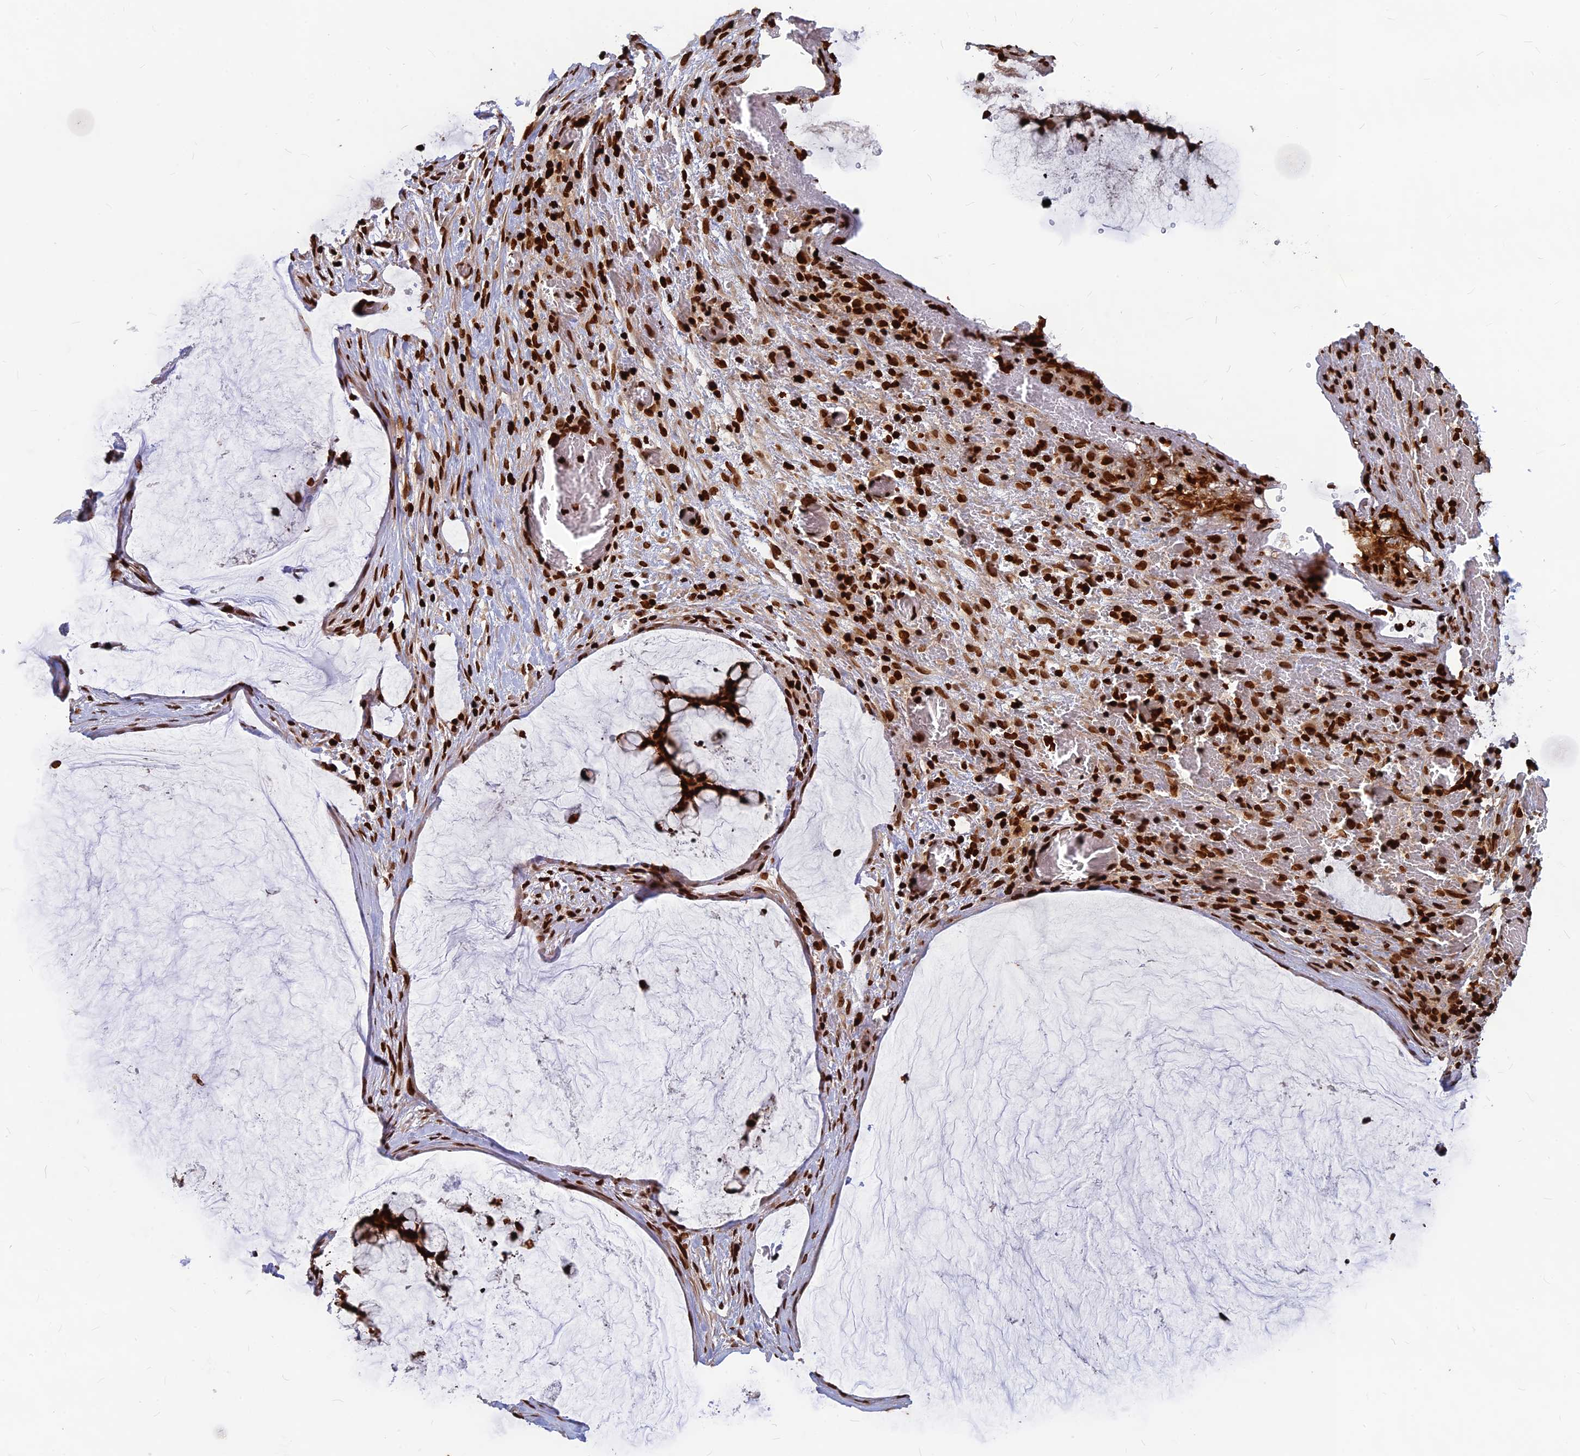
{"staining": {"intensity": "strong", "quantity": ">75%", "location": "nuclear"}, "tissue": "ovarian cancer", "cell_type": "Tumor cells", "image_type": "cancer", "snomed": [{"axis": "morphology", "description": "Cystadenocarcinoma, mucinous, NOS"}, {"axis": "topography", "description": "Ovary"}], "caption": "Protein staining of mucinous cystadenocarcinoma (ovarian) tissue reveals strong nuclear expression in about >75% of tumor cells.", "gene": "TET2", "patient": {"sex": "female", "age": 42}}